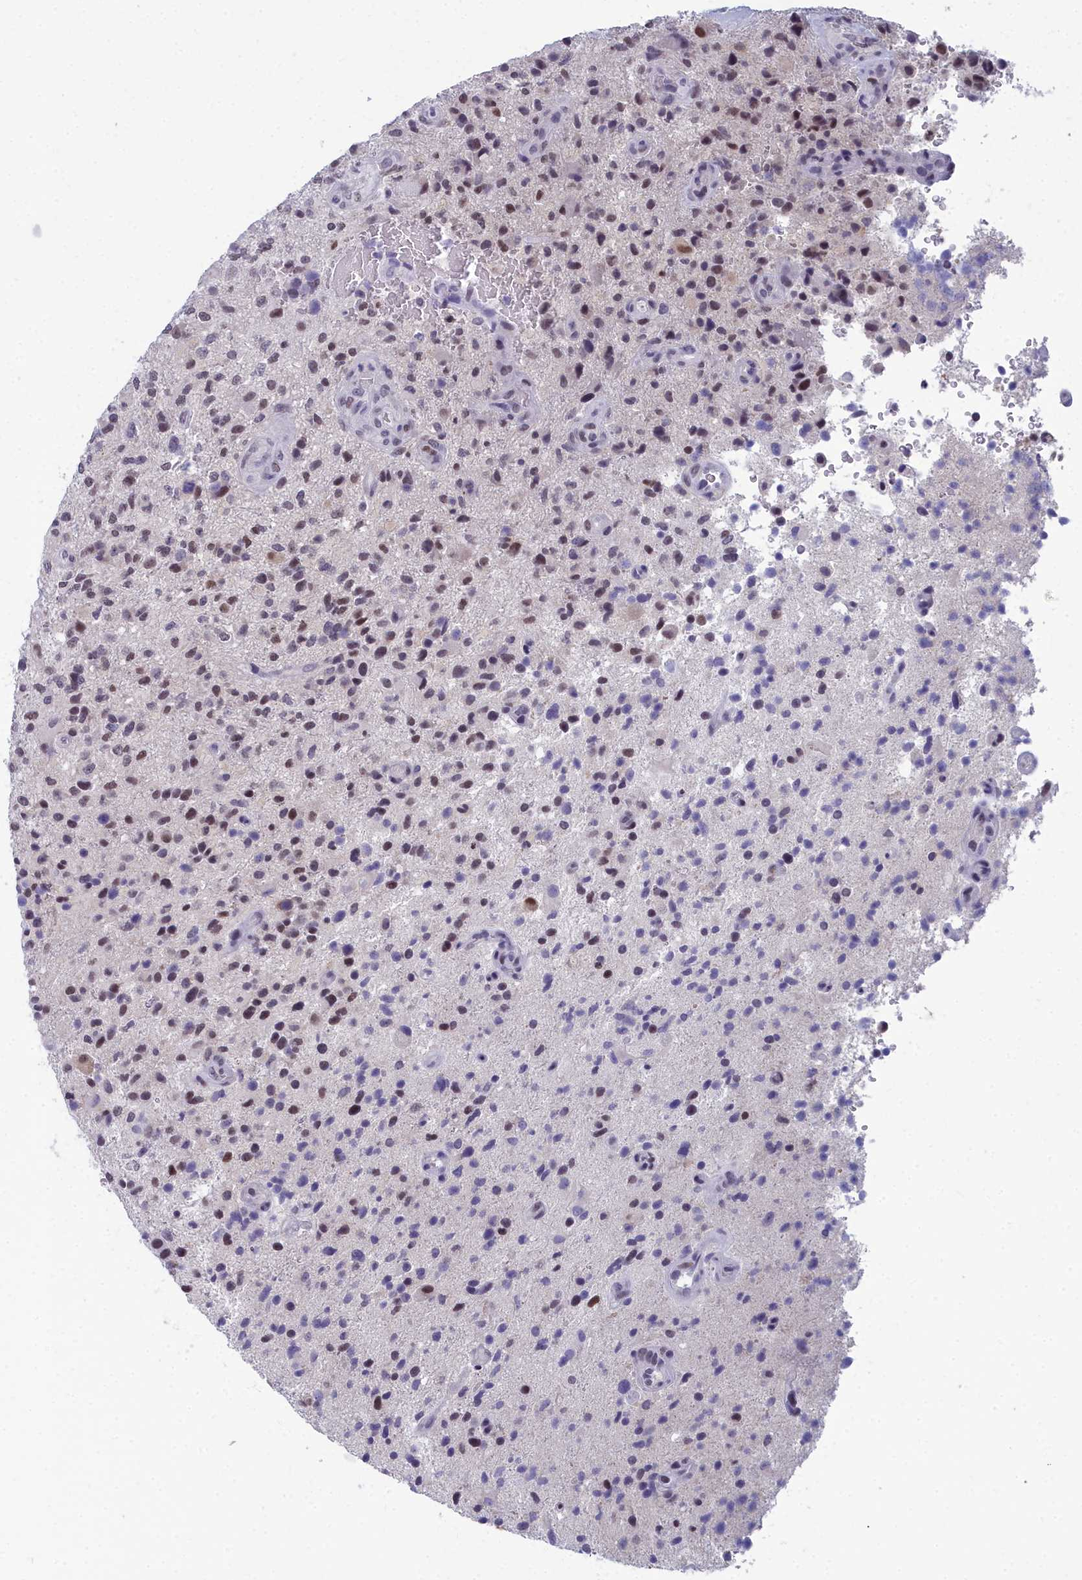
{"staining": {"intensity": "moderate", "quantity": "25%-75%", "location": "nuclear"}, "tissue": "glioma", "cell_type": "Tumor cells", "image_type": "cancer", "snomed": [{"axis": "morphology", "description": "Glioma, malignant, High grade"}, {"axis": "topography", "description": "Brain"}], "caption": "Protein expression by IHC shows moderate nuclear positivity in approximately 25%-75% of tumor cells in glioma.", "gene": "CCDC97", "patient": {"sex": "male", "age": 47}}